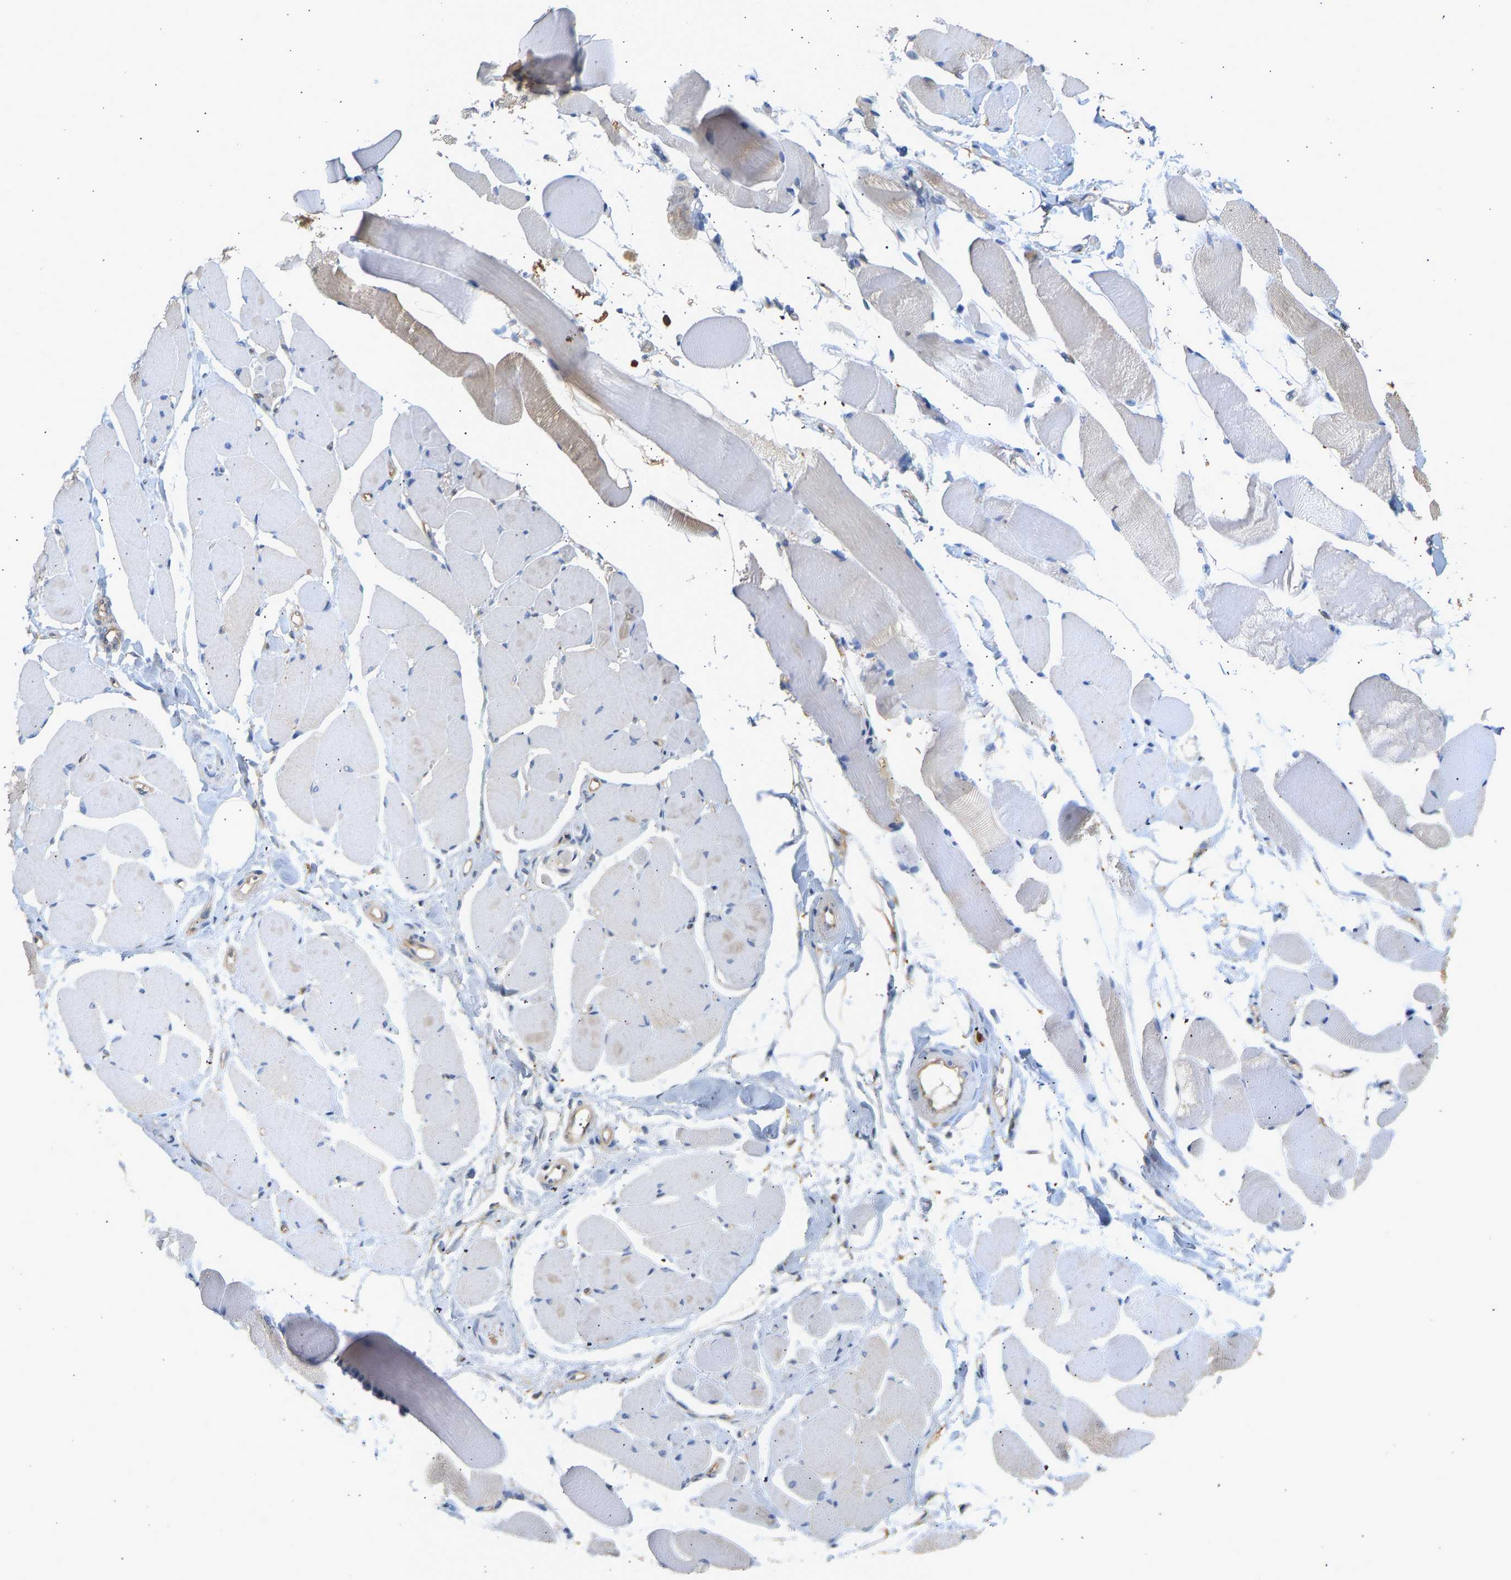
{"staining": {"intensity": "negative", "quantity": "none", "location": "none"}, "tissue": "skeletal muscle", "cell_type": "Myocytes", "image_type": "normal", "snomed": [{"axis": "morphology", "description": "Normal tissue, NOS"}, {"axis": "topography", "description": "Skeletal muscle"}, {"axis": "topography", "description": "Peripheral nerve tissue"}], "caption": "Myocytes show no significant staining in benign skeletal muscle.", "gene": "ENO1", "patient": {"sex": "female", "age": 84}}